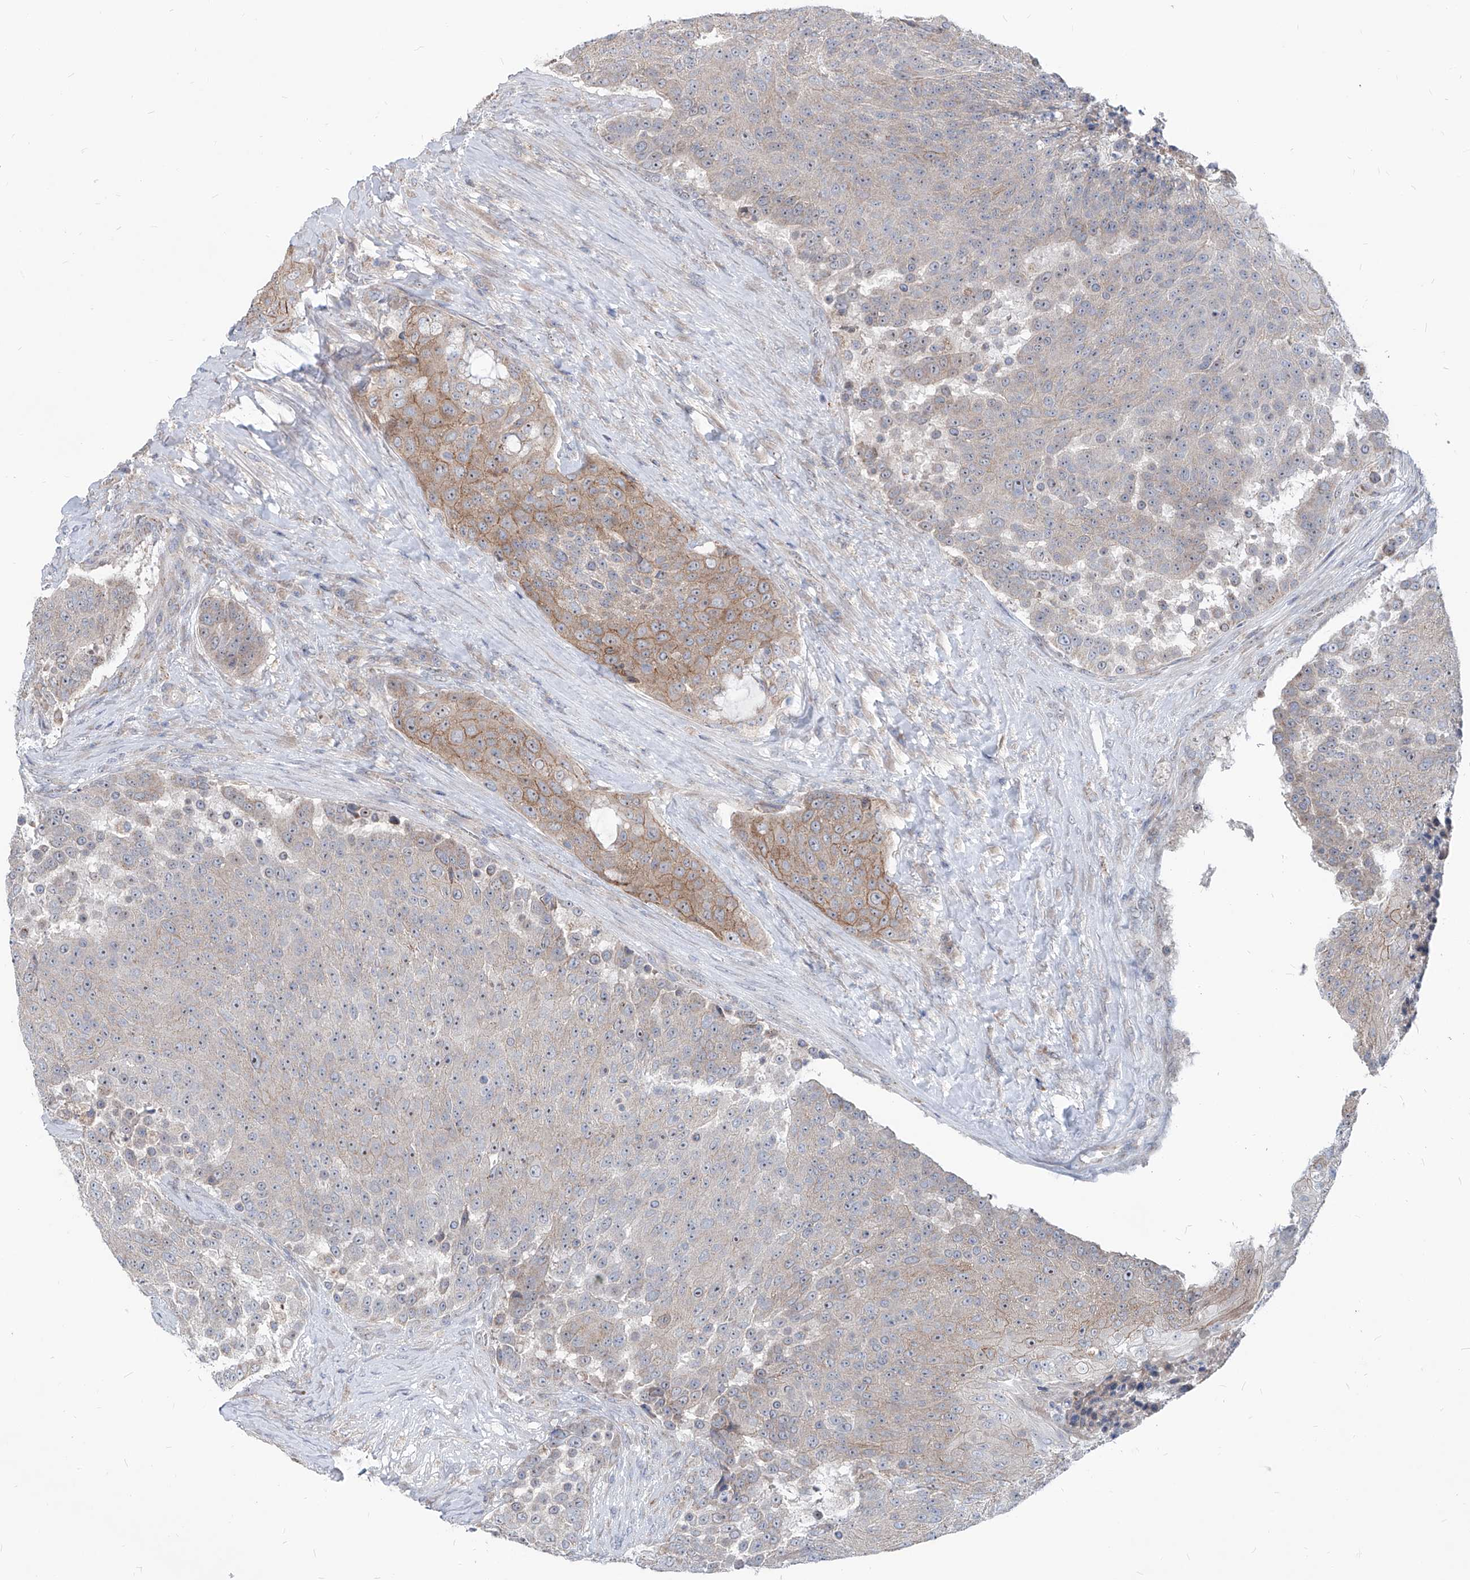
{"staining": {"intensity": "moderate", "quantity": "25%-75%", "location": "cytoplasmic/membranous"}, "tissue": "urothelial cancer", "cell_type": "Tumor cells", "image_type": "cancer", "snomed": [{"axis": "morphology", "description": "Urothelial carcinoma, High grade"}, {"axis": "topography", "description": "Urinary bladder"}], "caption": "Tumor cells exhibit medium levels of moderate cytoplasmic/membranous staining in approximately 25%-75% of cells in human urothelial cancer.", "gene": "AGPS", "patient": {"sex": "female", "age": 63}}